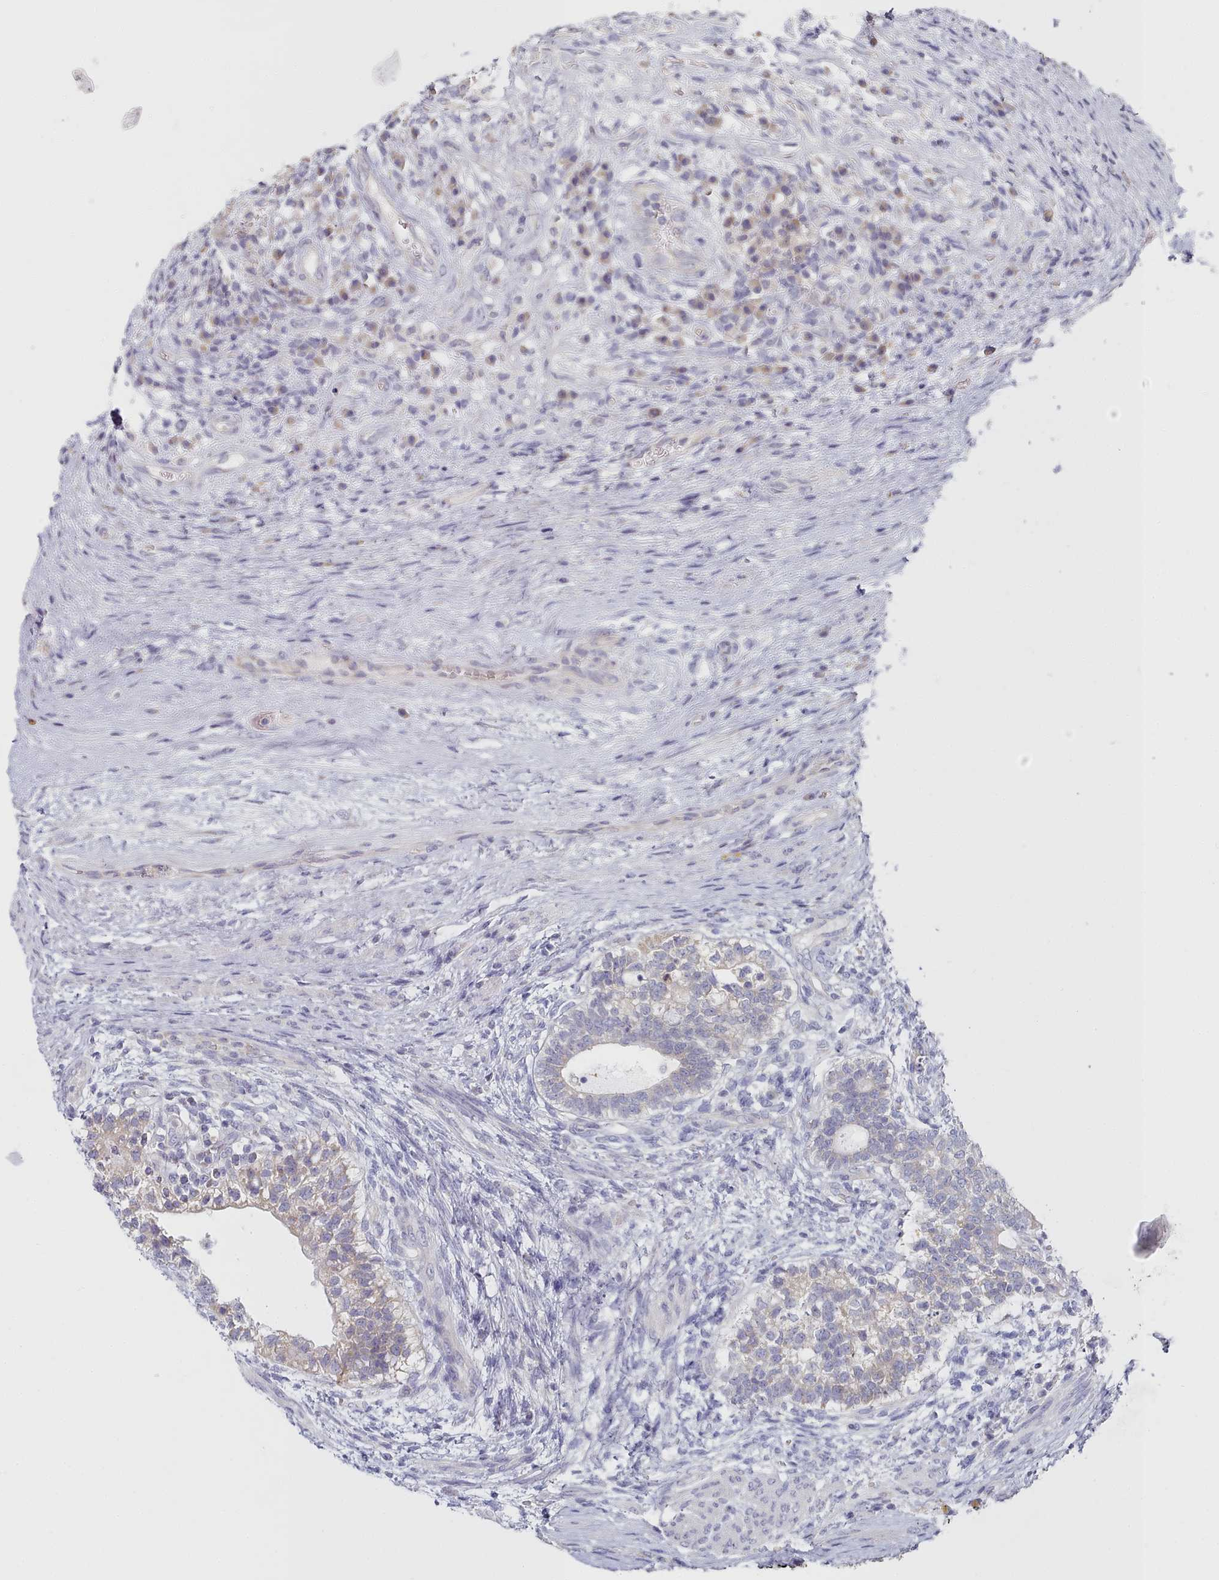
{"staining": {"intensity": "weak", "quantity": "<25%", "location": "cytoplasmic/membranous"}, "tissue": "testis cancer", "cell_type": "Tumor cells", "image_type": "cancer", "snomed": [{"axis": "morphology", "description": "Carcinoma, Embryonal, NOS"}, {"axis": "topography", "description": "Testis"}], "caption": "Immunohistochemical staining of testis embryonal carcinoma reveals no significant positivity in tumor cells. Nuclei are stained in blue.", "gene": "TYW1B", "patient": {"sex": "male", "age": 26}}